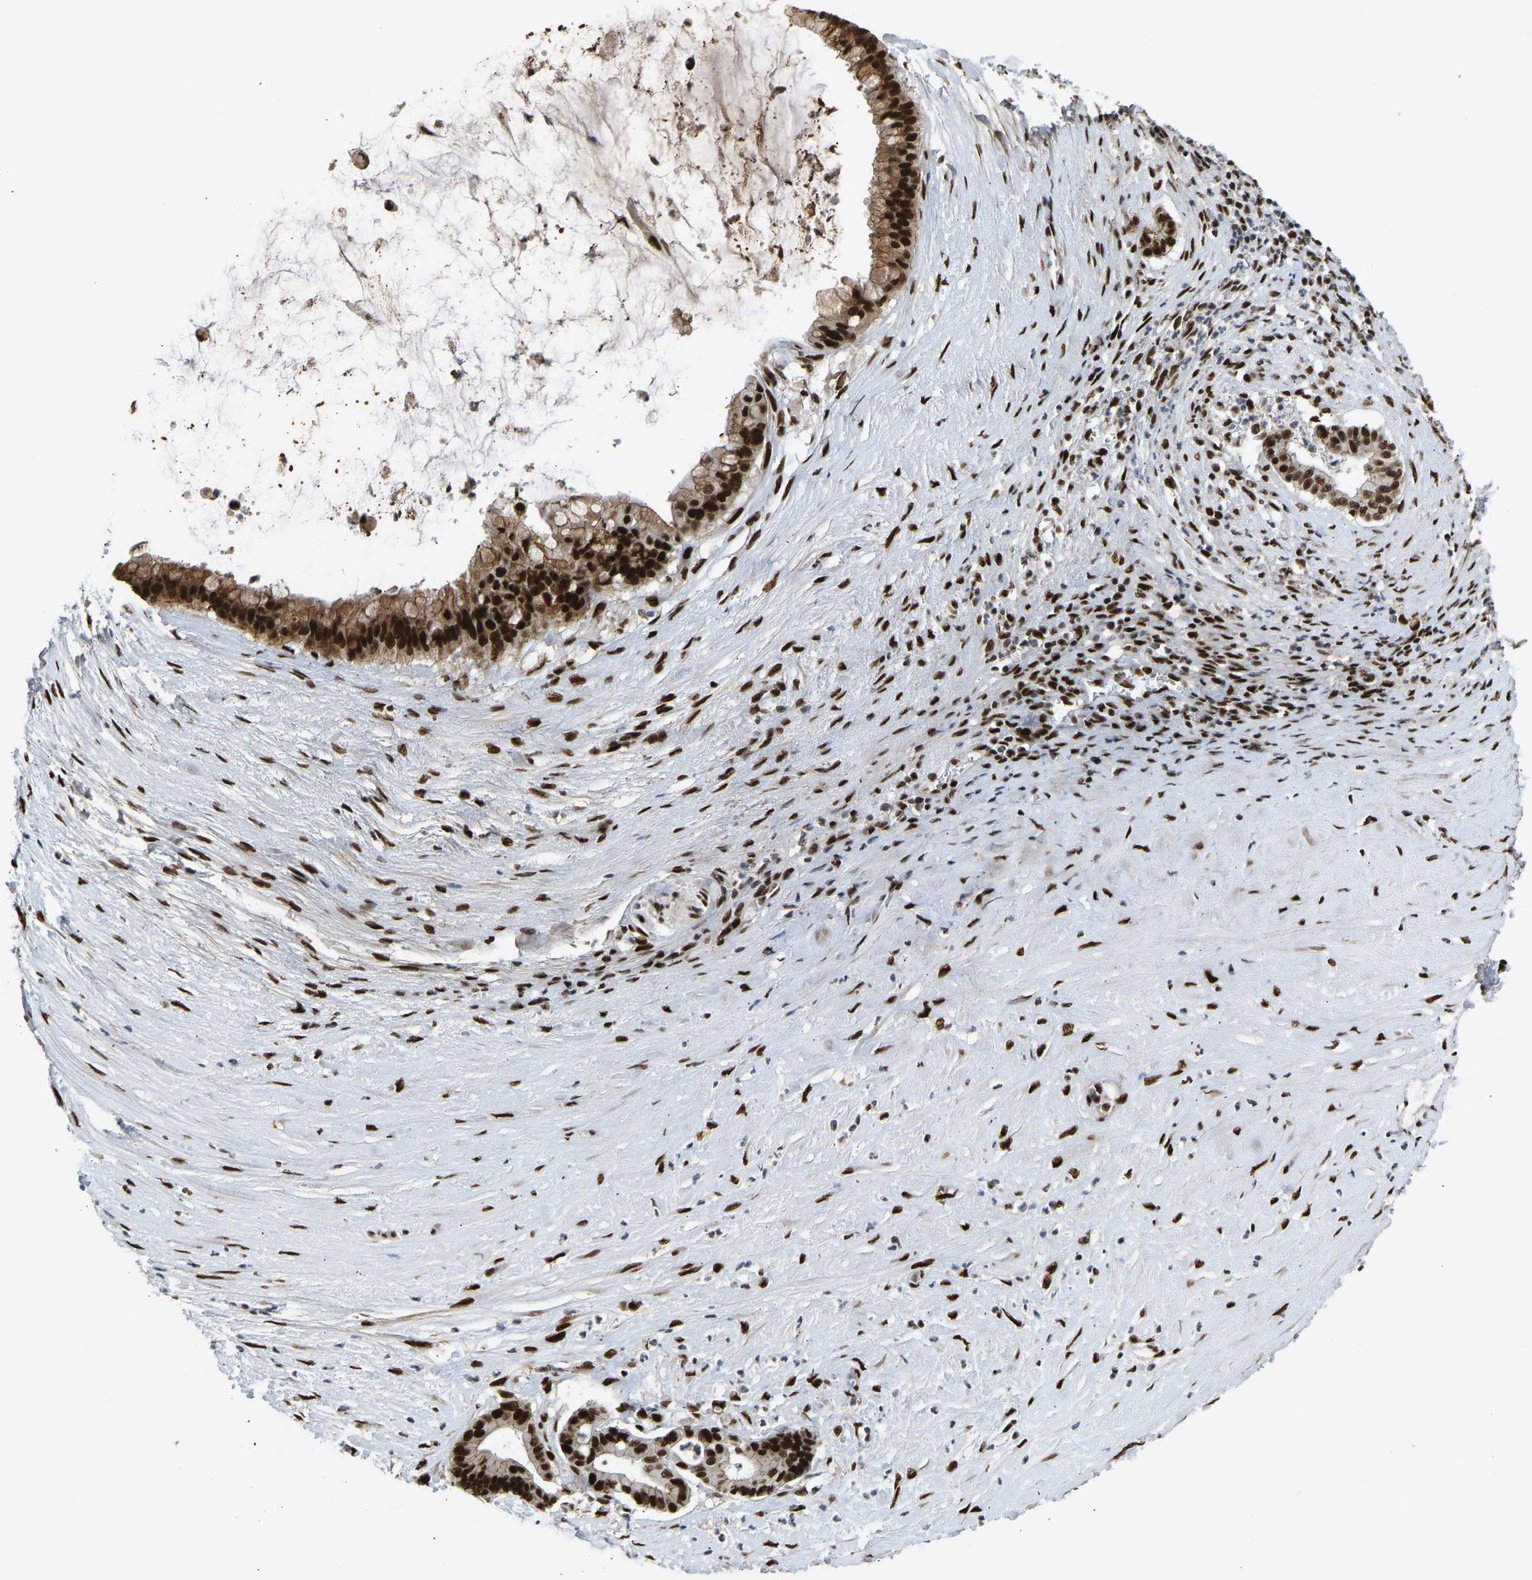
{"staining": {"intensity": "strong", "quantity": ">75%", "location": "cytoplasmic/membranous,nuclear"}, "tissue": "pancreatic cancer", "cell_type": "Tumor cells", "image_type": "cancer", "snomed": [{"axis": "morphology", "description": "Adenocarcinoma, NOS"}, {"axis": "topography", "description": "Pancreas"}], "caption": "Immunohistochemistry of human pancreatic cancer (adenocarcinoma) displays high levels of strong cytoplasmic/membranous and nuclear staining in about >75% of tumor cells. (brown staining indicates protein expression, while blue staining denotes nuclei).", "gene": "FOXK1", "patient": {"sex": "male", "age": 41}}